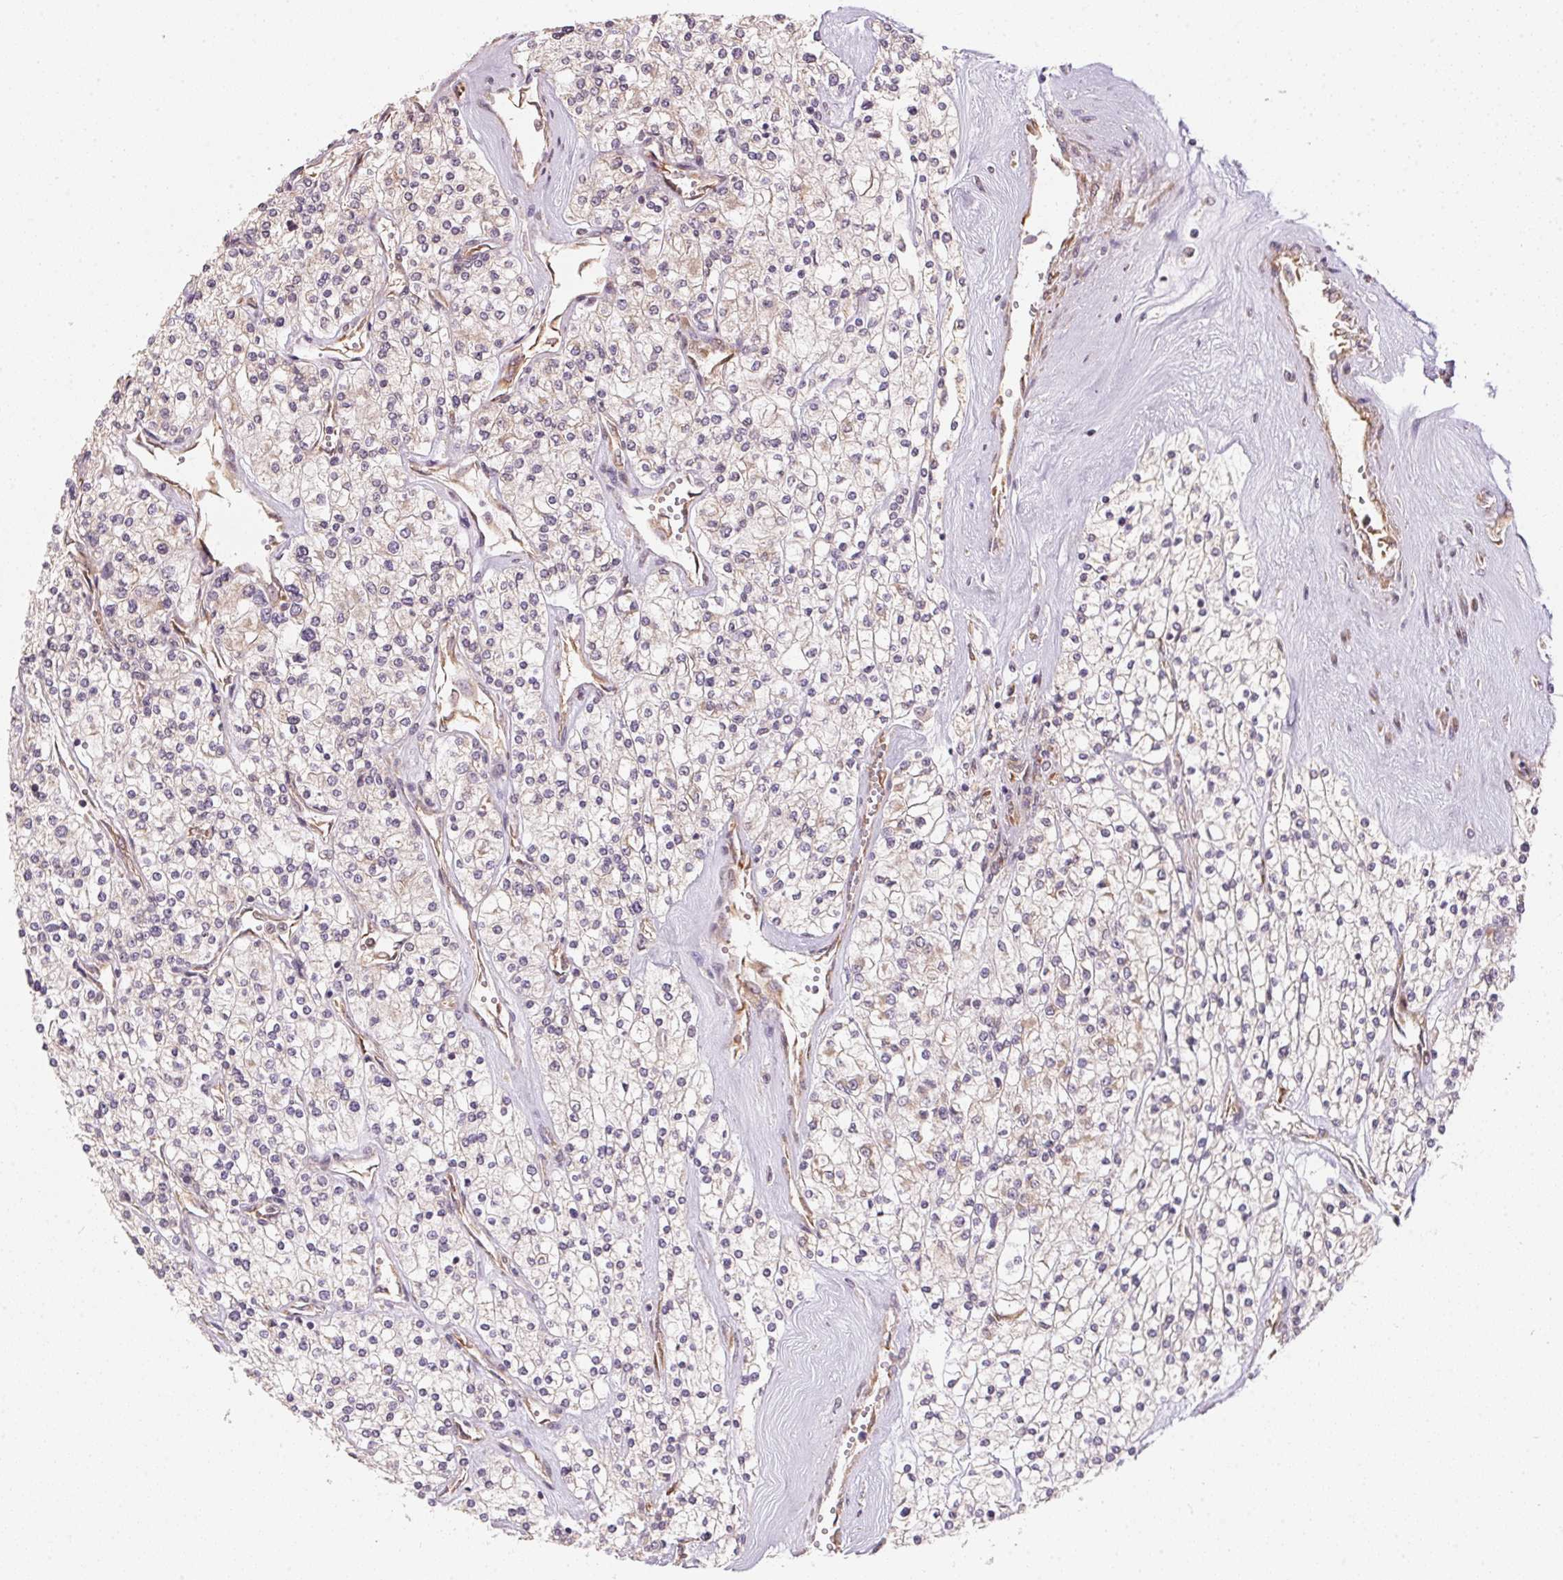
{"staining": {"intensity": "negative", "quantity": "none", "location": "none"}, "tissue": "renal cancer", "cell_type": "Tumor cells", "image_type": "cancer", "snomed": [{"axis": "morphology", "description": "Adenocarcinoma, NOS"}, {"axis": "topography", "description": "Kidney"}], "caption": "Micrograph shows no significant protein staining in tumor cells of renal cancer. (DAB immunohistochemistry (IHC) with hematoxylin counter stain).", "gene": "STRN4", "patient": {"sex": "male", "age": 80}}